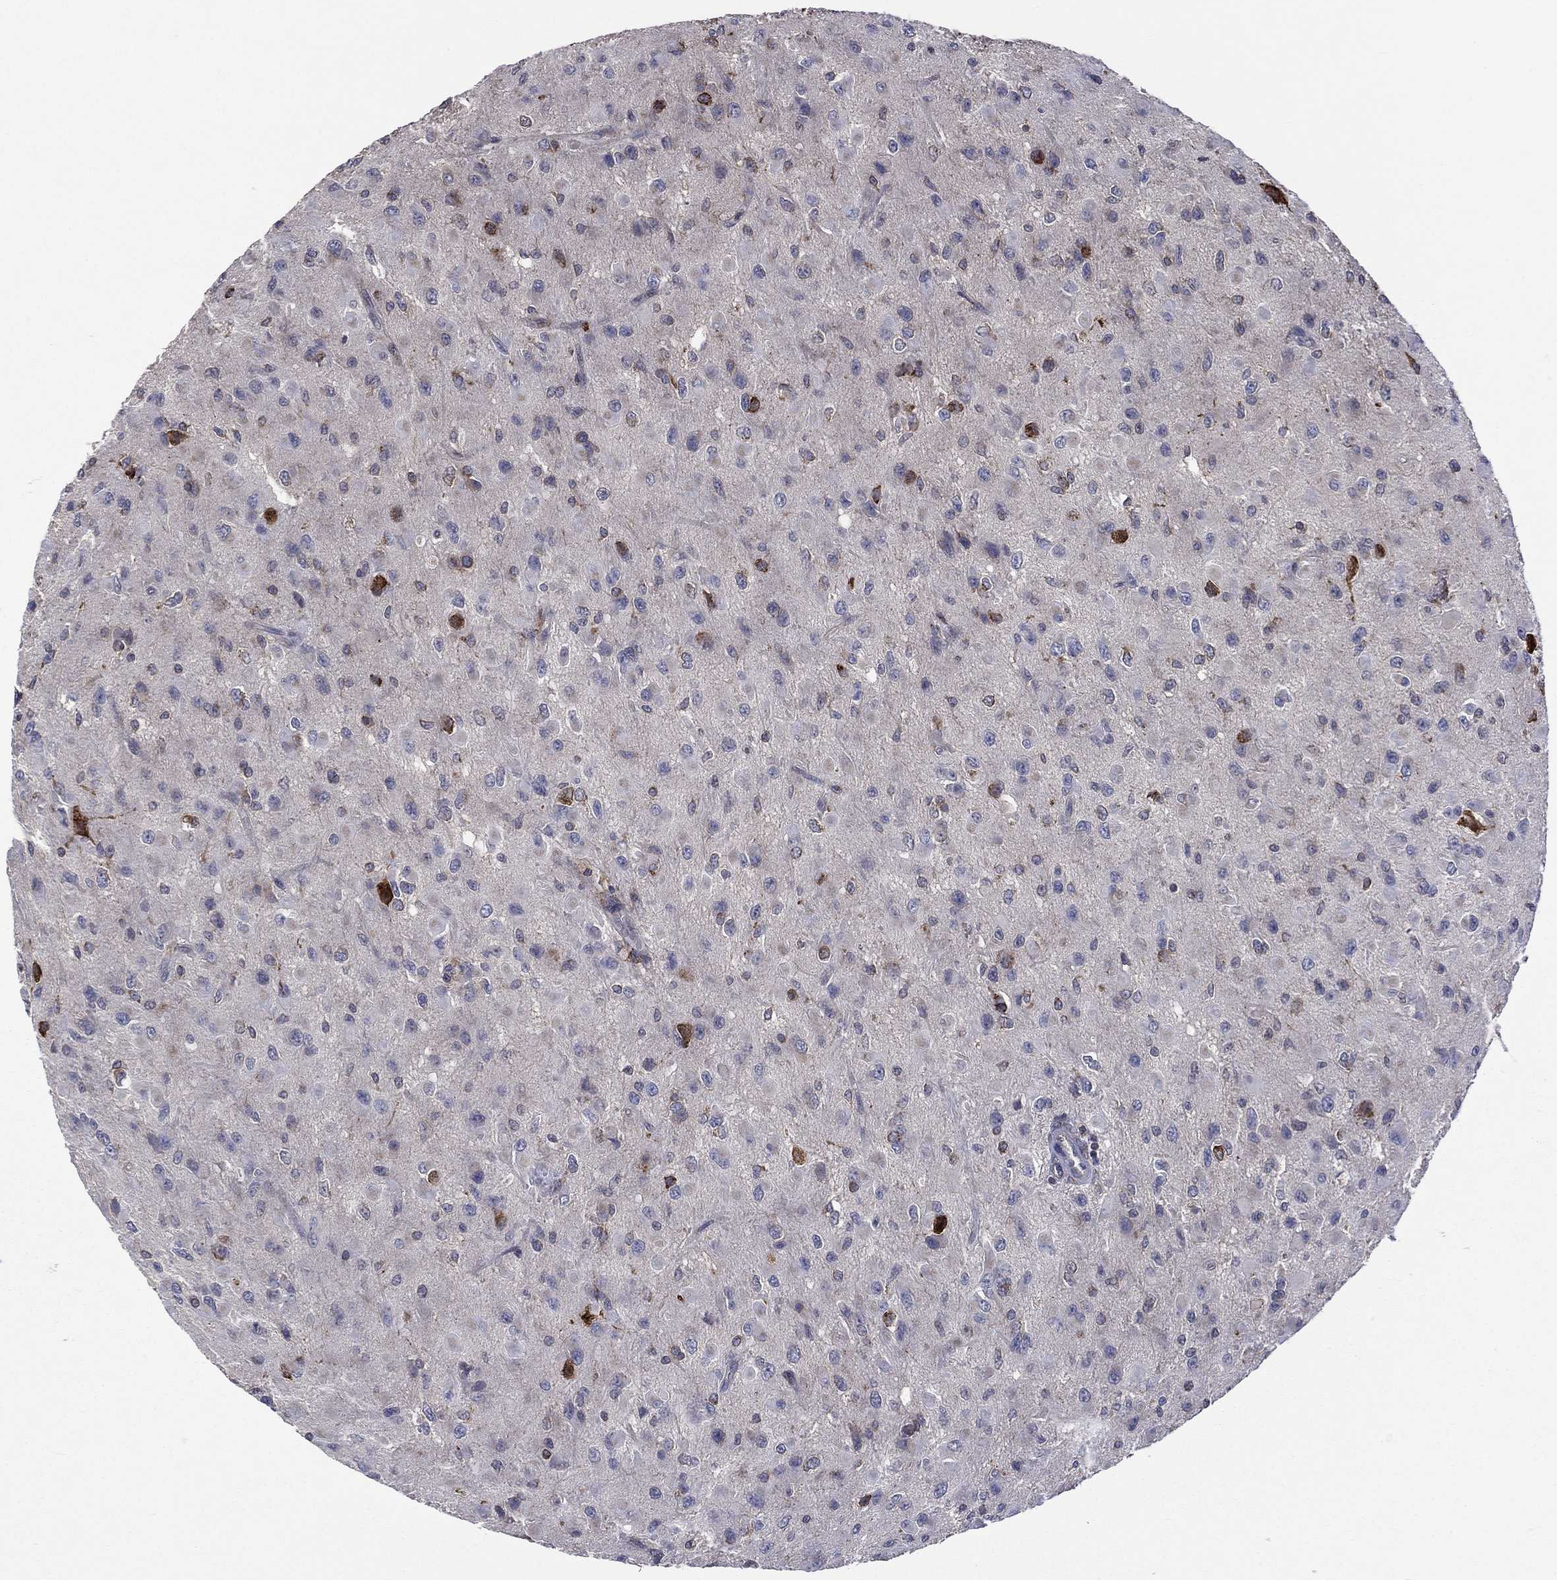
{"staining": {"intensity": "moderate", "quantity": "25%-75%", "location": "cytoplasmic/membranous"}, "tissue": "glioma", "cell_type": "Tumor cells", "image_type": "cancer", "snomed": [{"axis": "morphology", "description": "Glioma, malignant, High grade"}, {"axis": "topography", "description": "Cerebral cortex"}], "caption": "A high-resolution micrograph shows immunohistochemistry staining of malignant glioma (high-grade), which exhibits moderate cytoplasmic/membranous staining in about 25%-75% of tumor cells. The protein of interest is shown in brown color, while the nuclei are stained blue.", "gene": "C20orf96", "patient": {"sex": "male", "age": 35}}